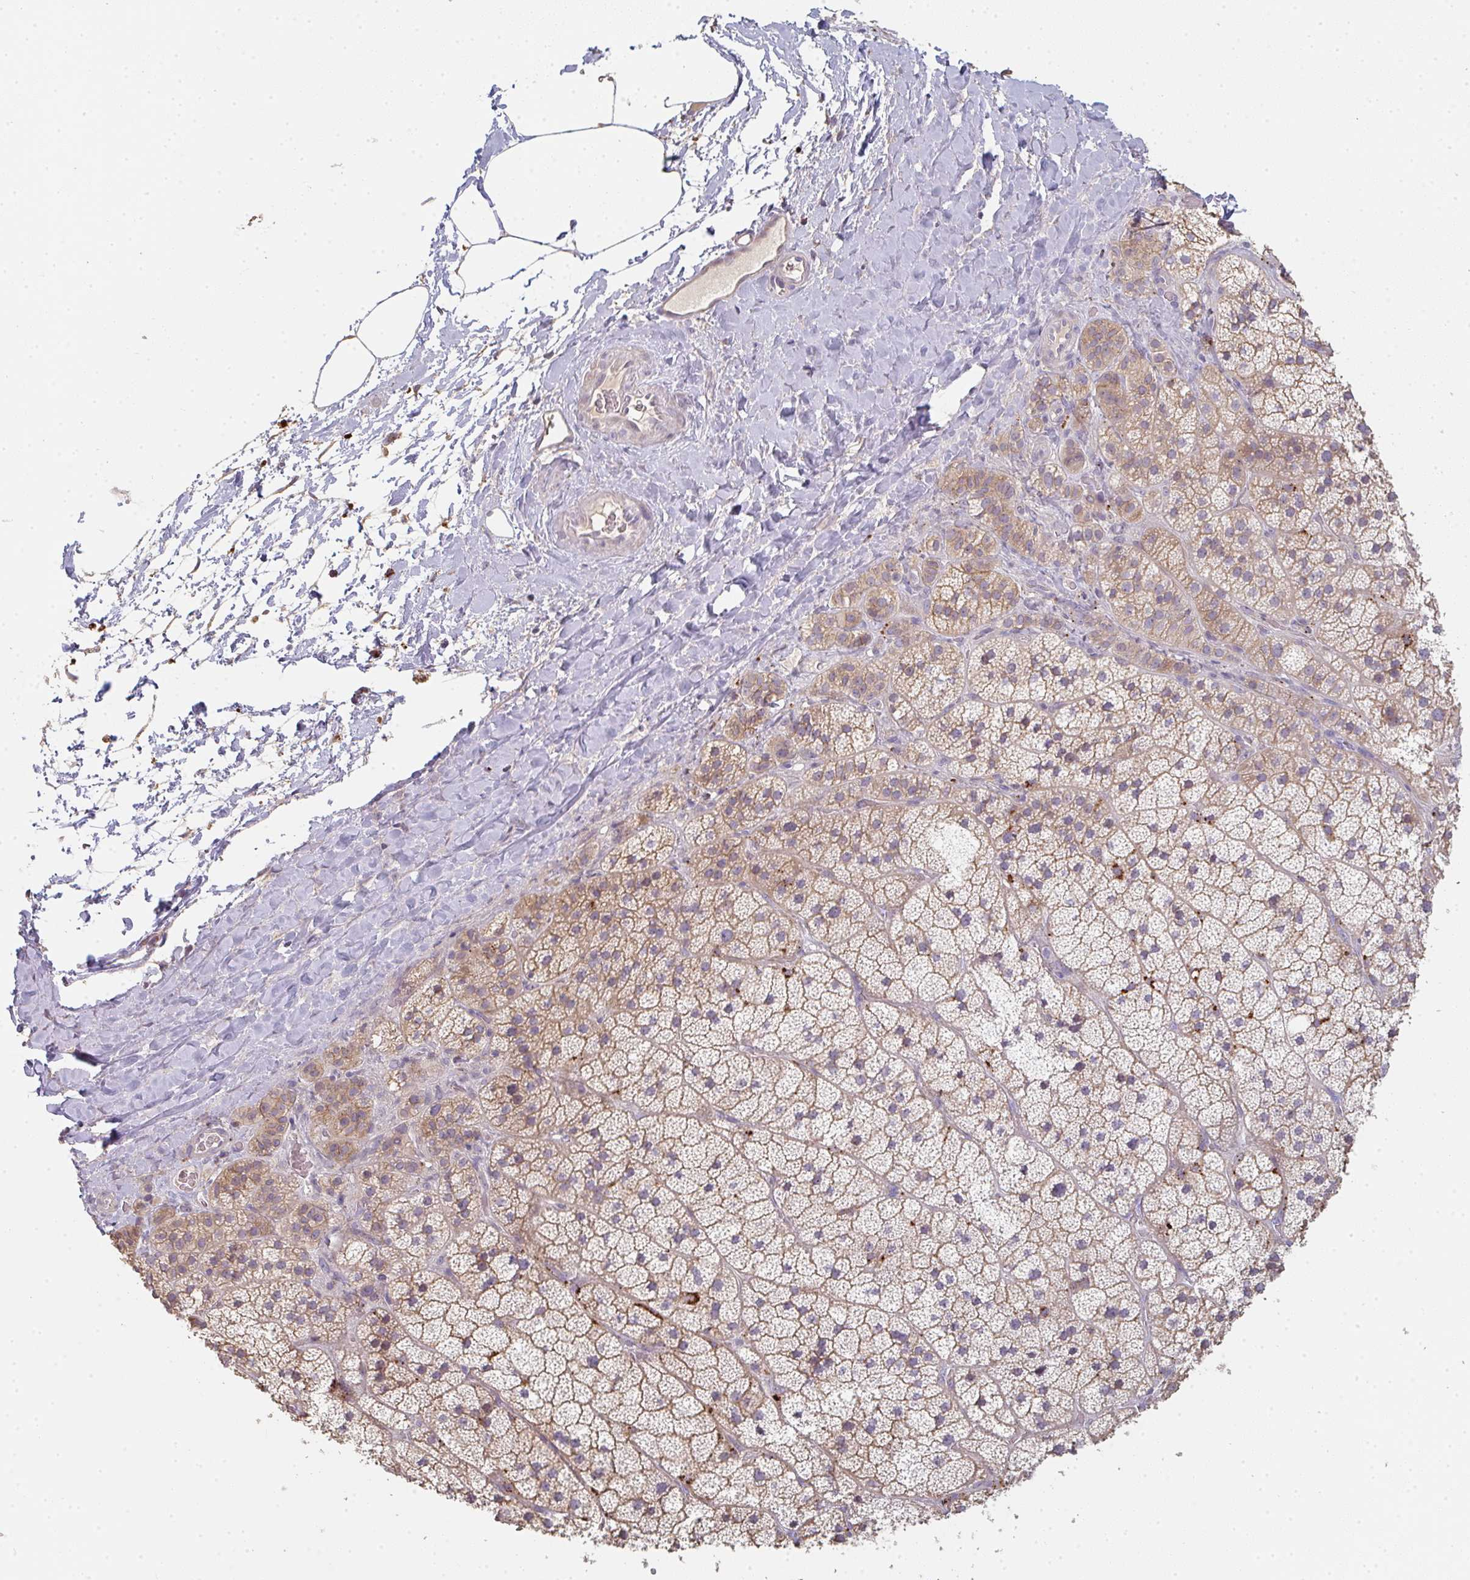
{"staining": {"intensity": "moderate", "quantity": ">75%", "location": "cytoplasmic/membranous"}, "tissue": "adrenal gland", "cell_type": "Glandular cells", "image_type": "normal", "snomed": [{"axis": "morphology", "description": "Normal tissue, NOS"}, {"axis": "topography", "description": "Adrenal gland"}], "caption": "Immunohistochemistry micrograph of normal adrenal gland stained for a protein (brown), which demonstrates medium levels of moderate cytoplasmic/membranous expression in about >75% of glandular cells.", "gene": "TMEM237", "patient": {"sex": "male", "age": 57}}